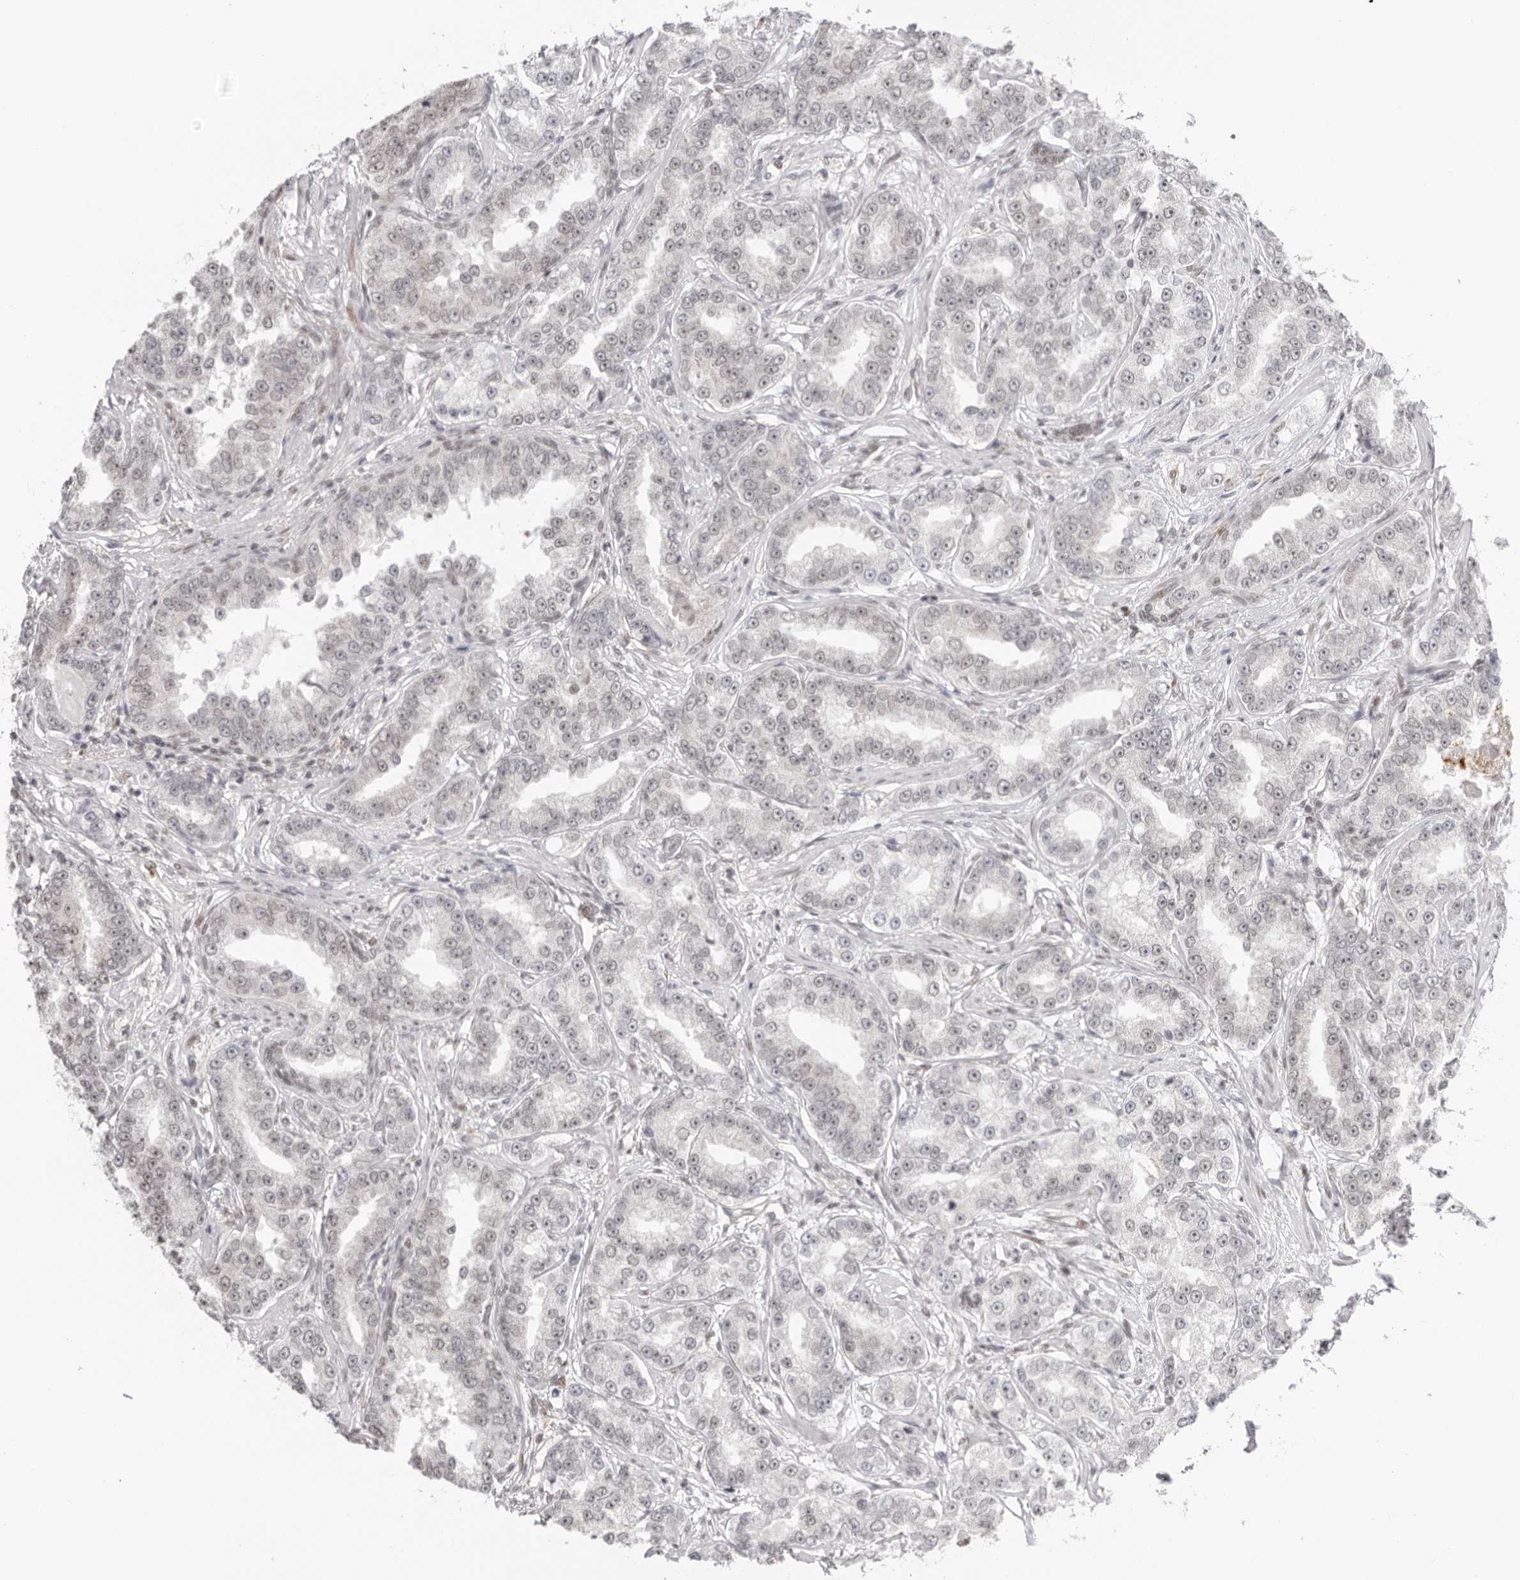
{"staining": {"intensity": "weak", "quantity": "25%-75%", "location": "nuclear"}, "tissue": "prostate cancer", "cell_type": "Tumor cells", "image_type": "cancer", "snomed": [{"axis": "morphology", "description": "Normal tissue, NOS"}, {"axis": "morphology", "description": "Adenocarcinoma, High grade"}, {"axis": "topography", "description": "Prostate"}], "caption": "This photomicrograph reveals prostate cancer (adenocarcinoma (high-grade)) stained with immunohistochemistry (IHC) to label a protein in brown. The nuclear of tumor cells show weak positivity for the protein. Nuclei are counter-stained blue.", "gene": "RNF146", "patient": {"sex": "male", "age": 83}}